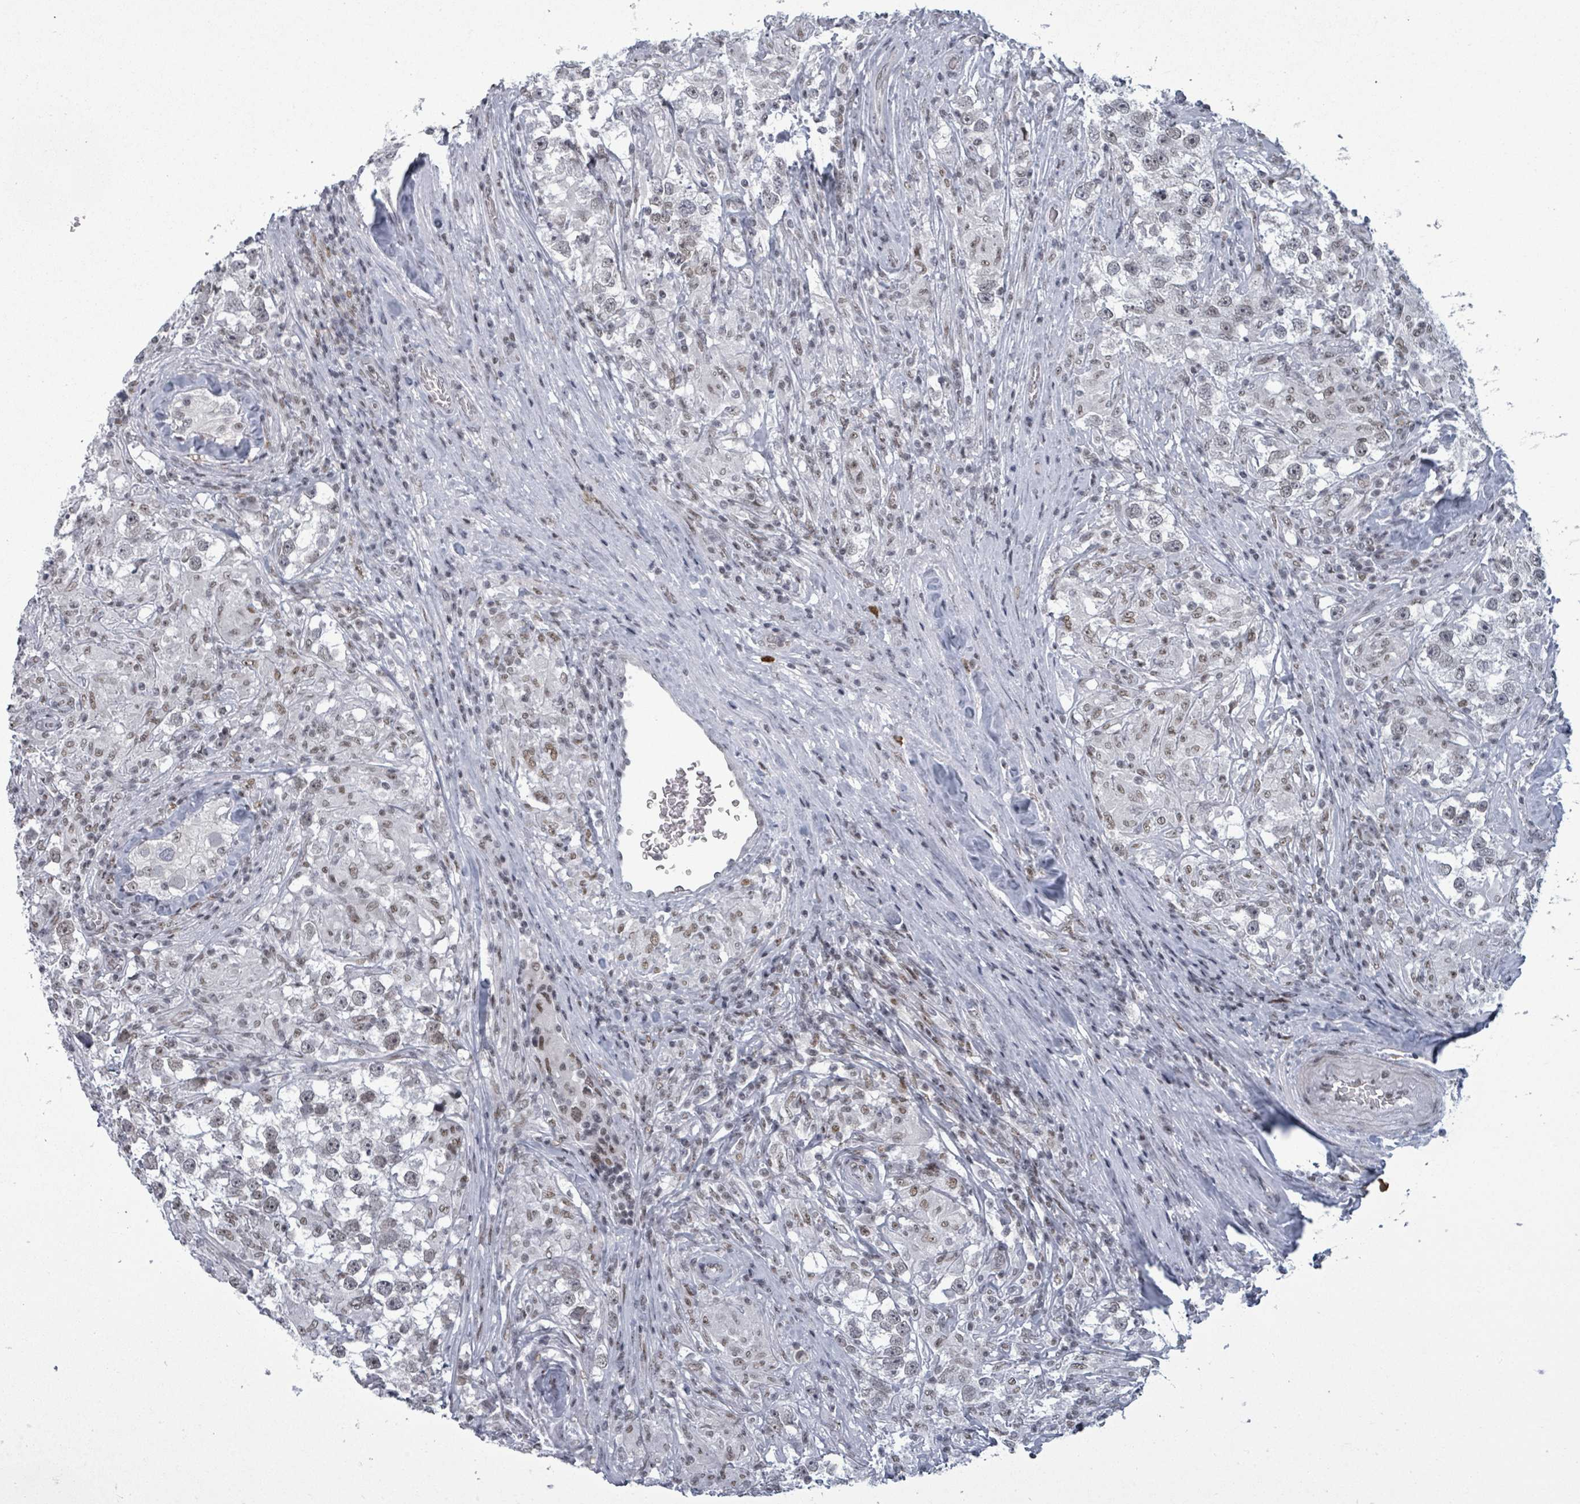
{"staining": {"intensity": "negative", "quantity": "none", "location": "none"}, "tissue": "testis cancer", "cell_type": "Tumor cells", "image_type": "cancer", "snomed": [{"axis": "morphology", "description": "Seminoma, NOS"}, {"axis": "topography", "description": "Testis"}], "caption": "This micrograph is of testis cancer stained with immunohistochemistry (IHC) to label a protein in brown with the nuclei are counter-stained blue. There is no expression in tumor cells. (DAB immunohistochemistry (IHC), high magnification).", "gene": "ERCC5", "patient": {"sex": "male", "age": 46}}